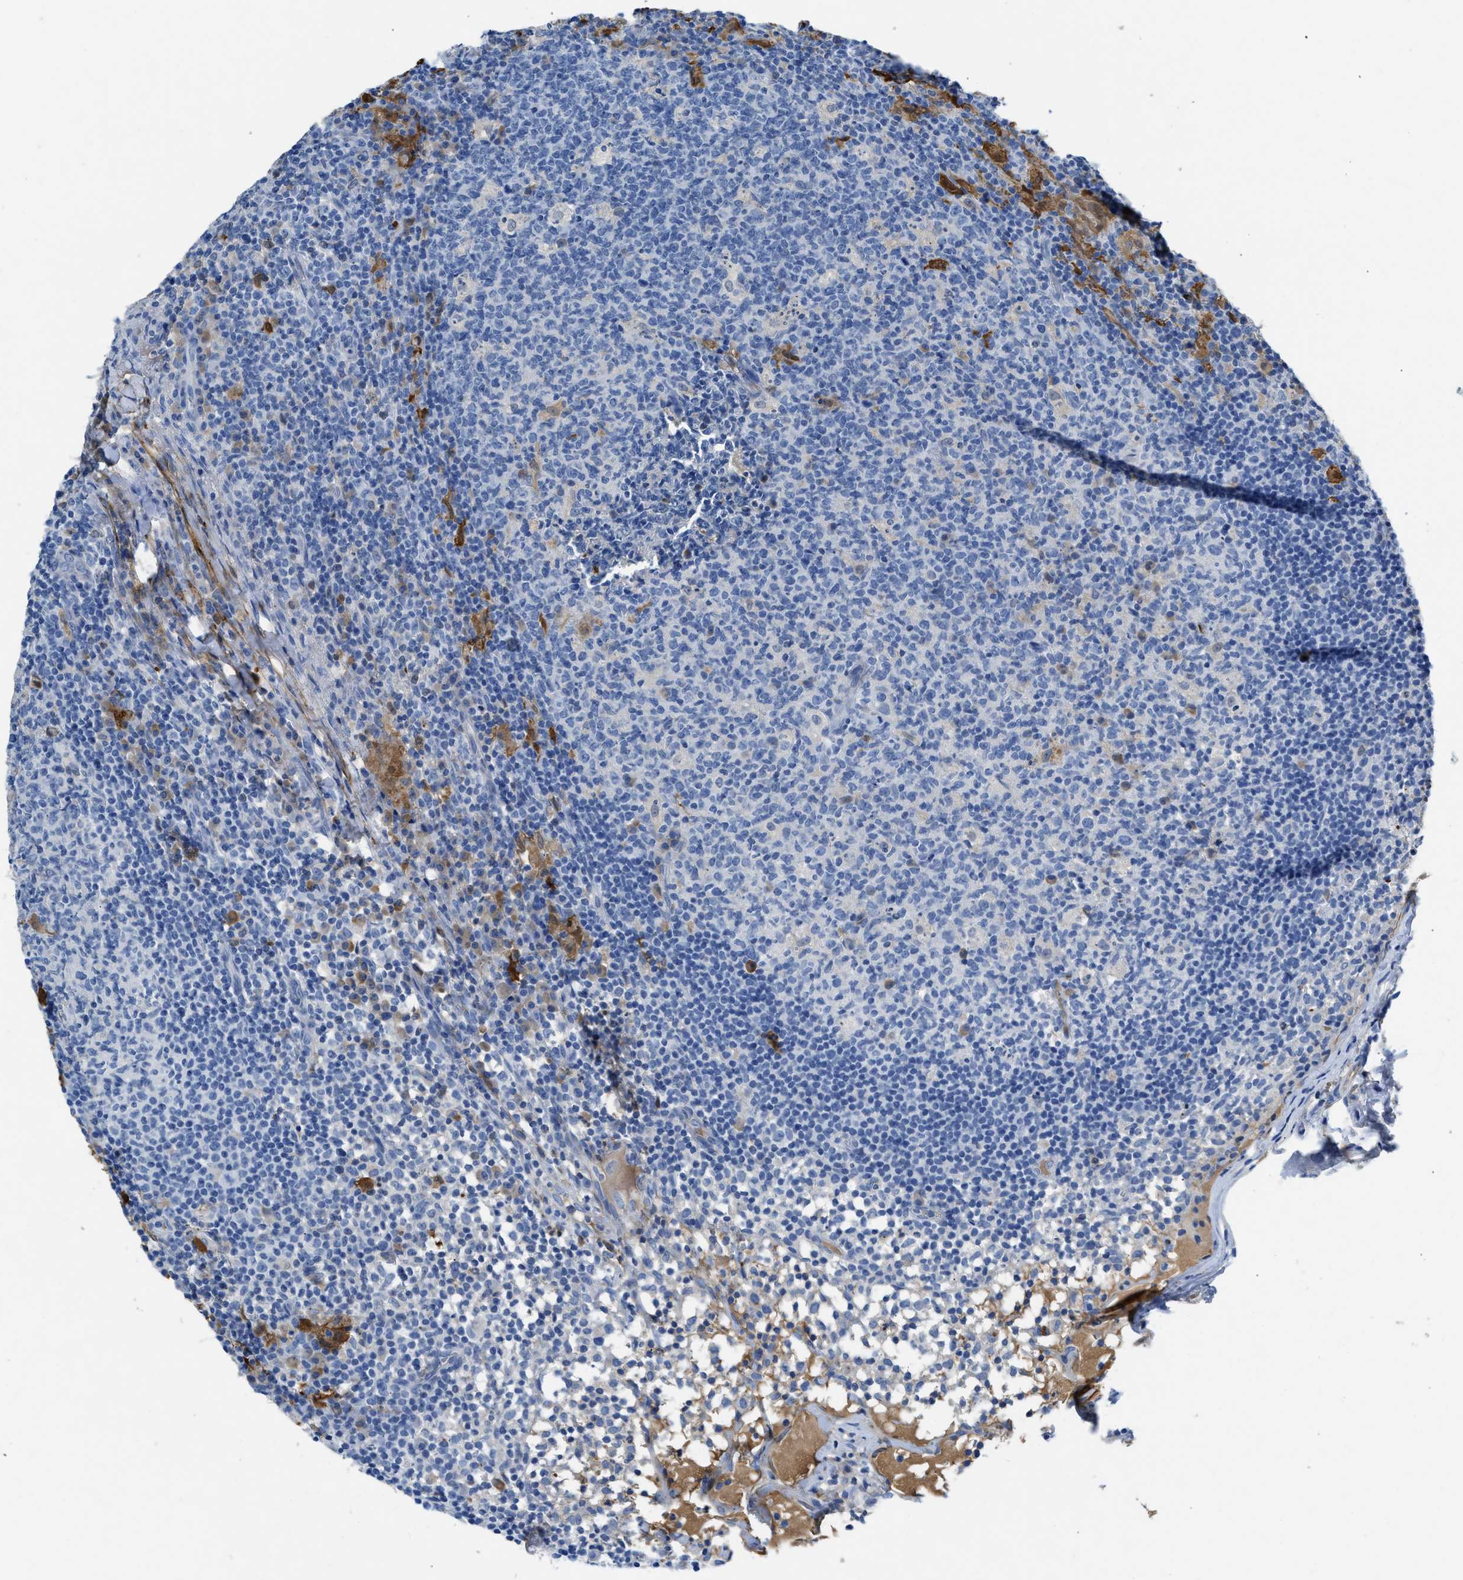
{"staining": {"intensity": "negative", "quantity": "none", "location": "none"}, "tissue": "lymph node", "cell_type": "Germinal center cells", "image_type": "normal", "snomed": [{"axis": "morphology", "description": "Normal tissue, NOS"}, {"axis": "morphology", "description": "Inflammation, NOS"}, {"axis": "topography", "description": "Lymph node"}], "caption": "Germinal center cells show no significant protein positivity in benign lymph node. The staining is performed using DAB (3,3'-diaminobenzidine) brown chromogen with nuclei counter-stained in using hematoxylin.", "gene": "SPEG", "patient": {"sex": "male", "age": 55}}